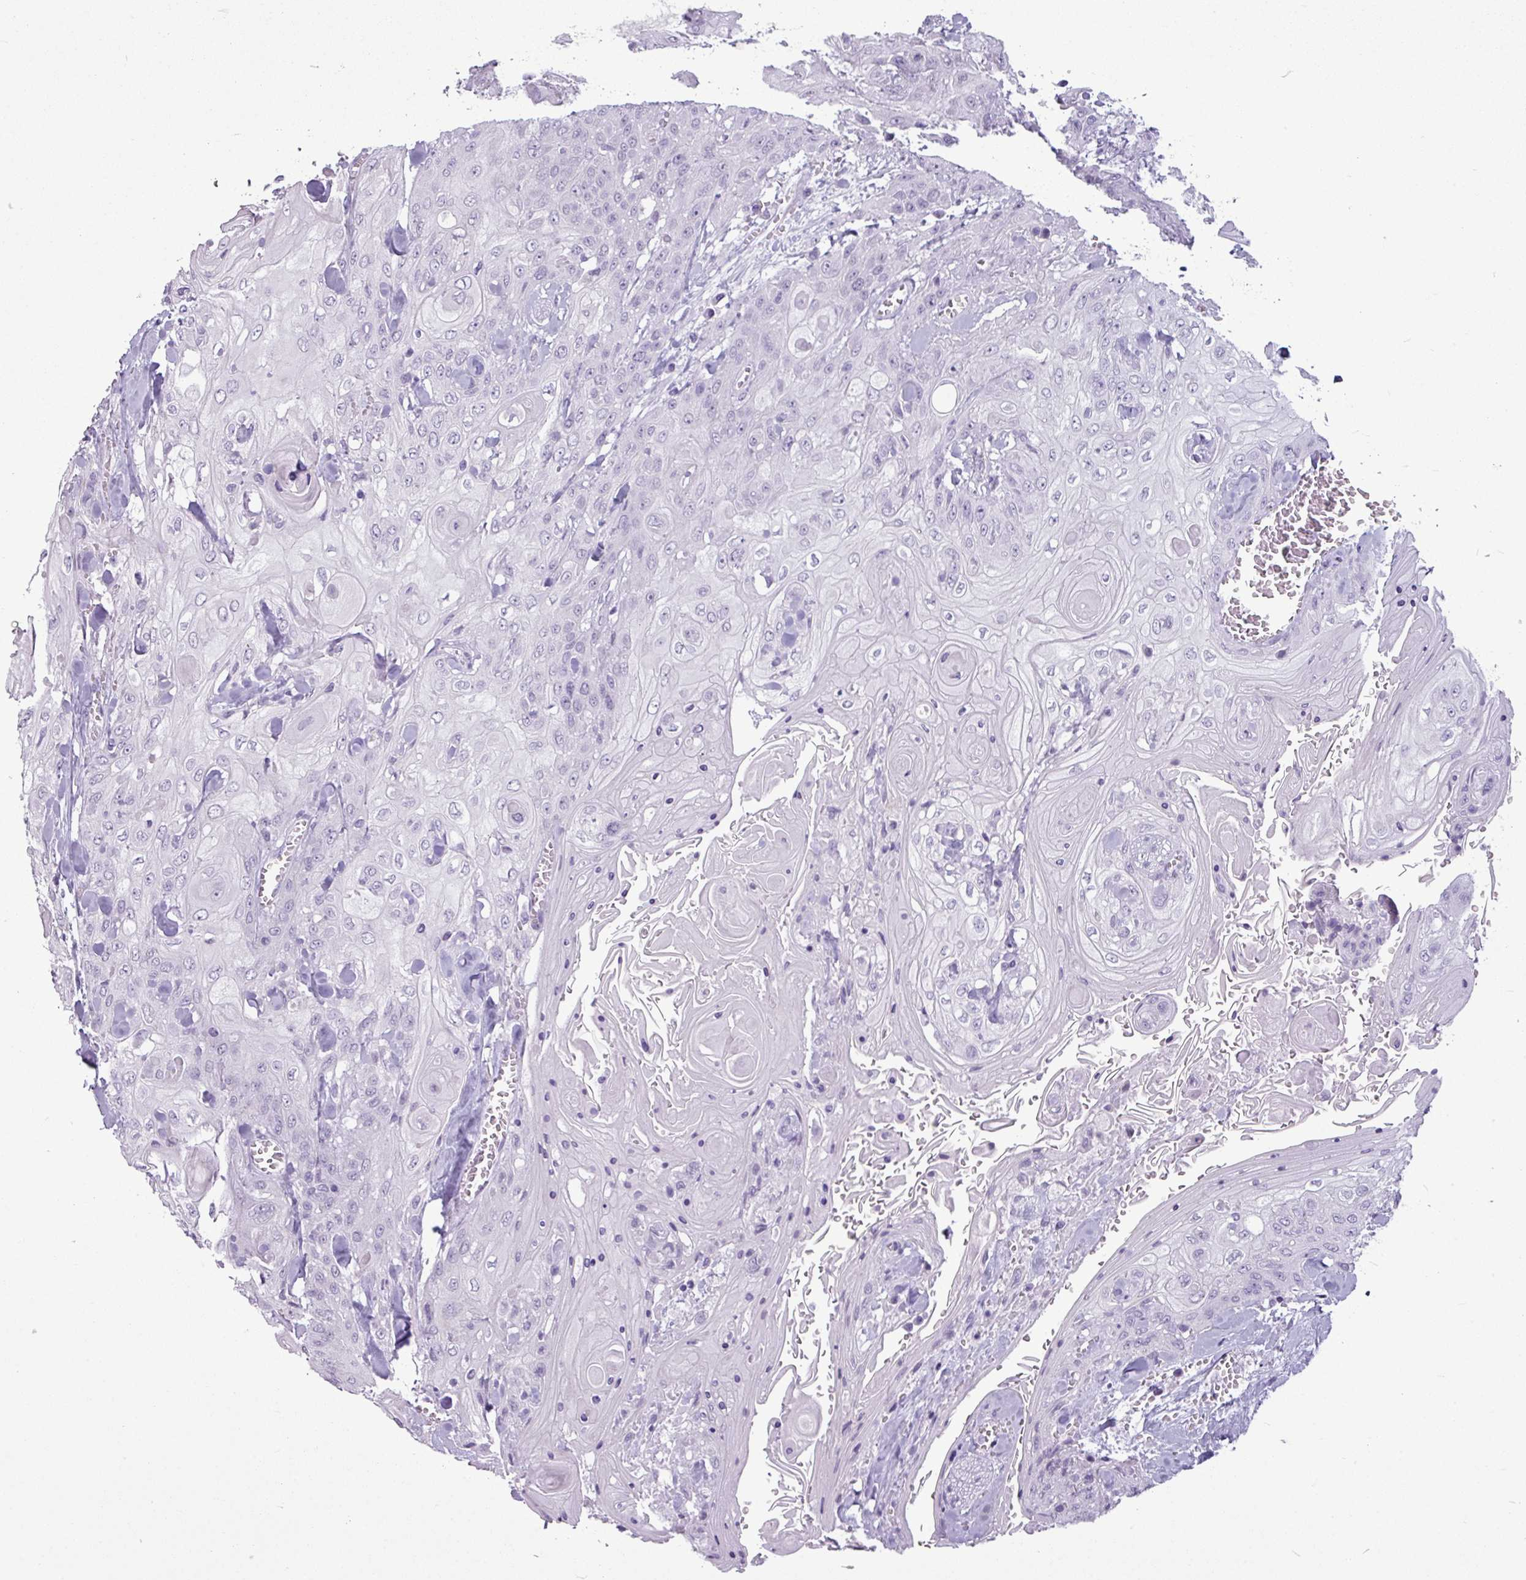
{"staining": {"intensity": "negative", "quantity": "none", "location": "none"}, "tissue": "head and neck cancer", "cell_type": "Tumor cells", "image_type": "cancer", "snomed": [{"axis": "morphology", "description": "Squamous cell carcinoma, NOS"}, {"axis": "topography", "description": "Head-Neck"}], "caption": "Image shows no protein expression in tumor cells of head and neck cancer (squamous cell carcinoma) tissue.", "gene": "AMY2A", "patient": {"sex": "female", "age": 43}}